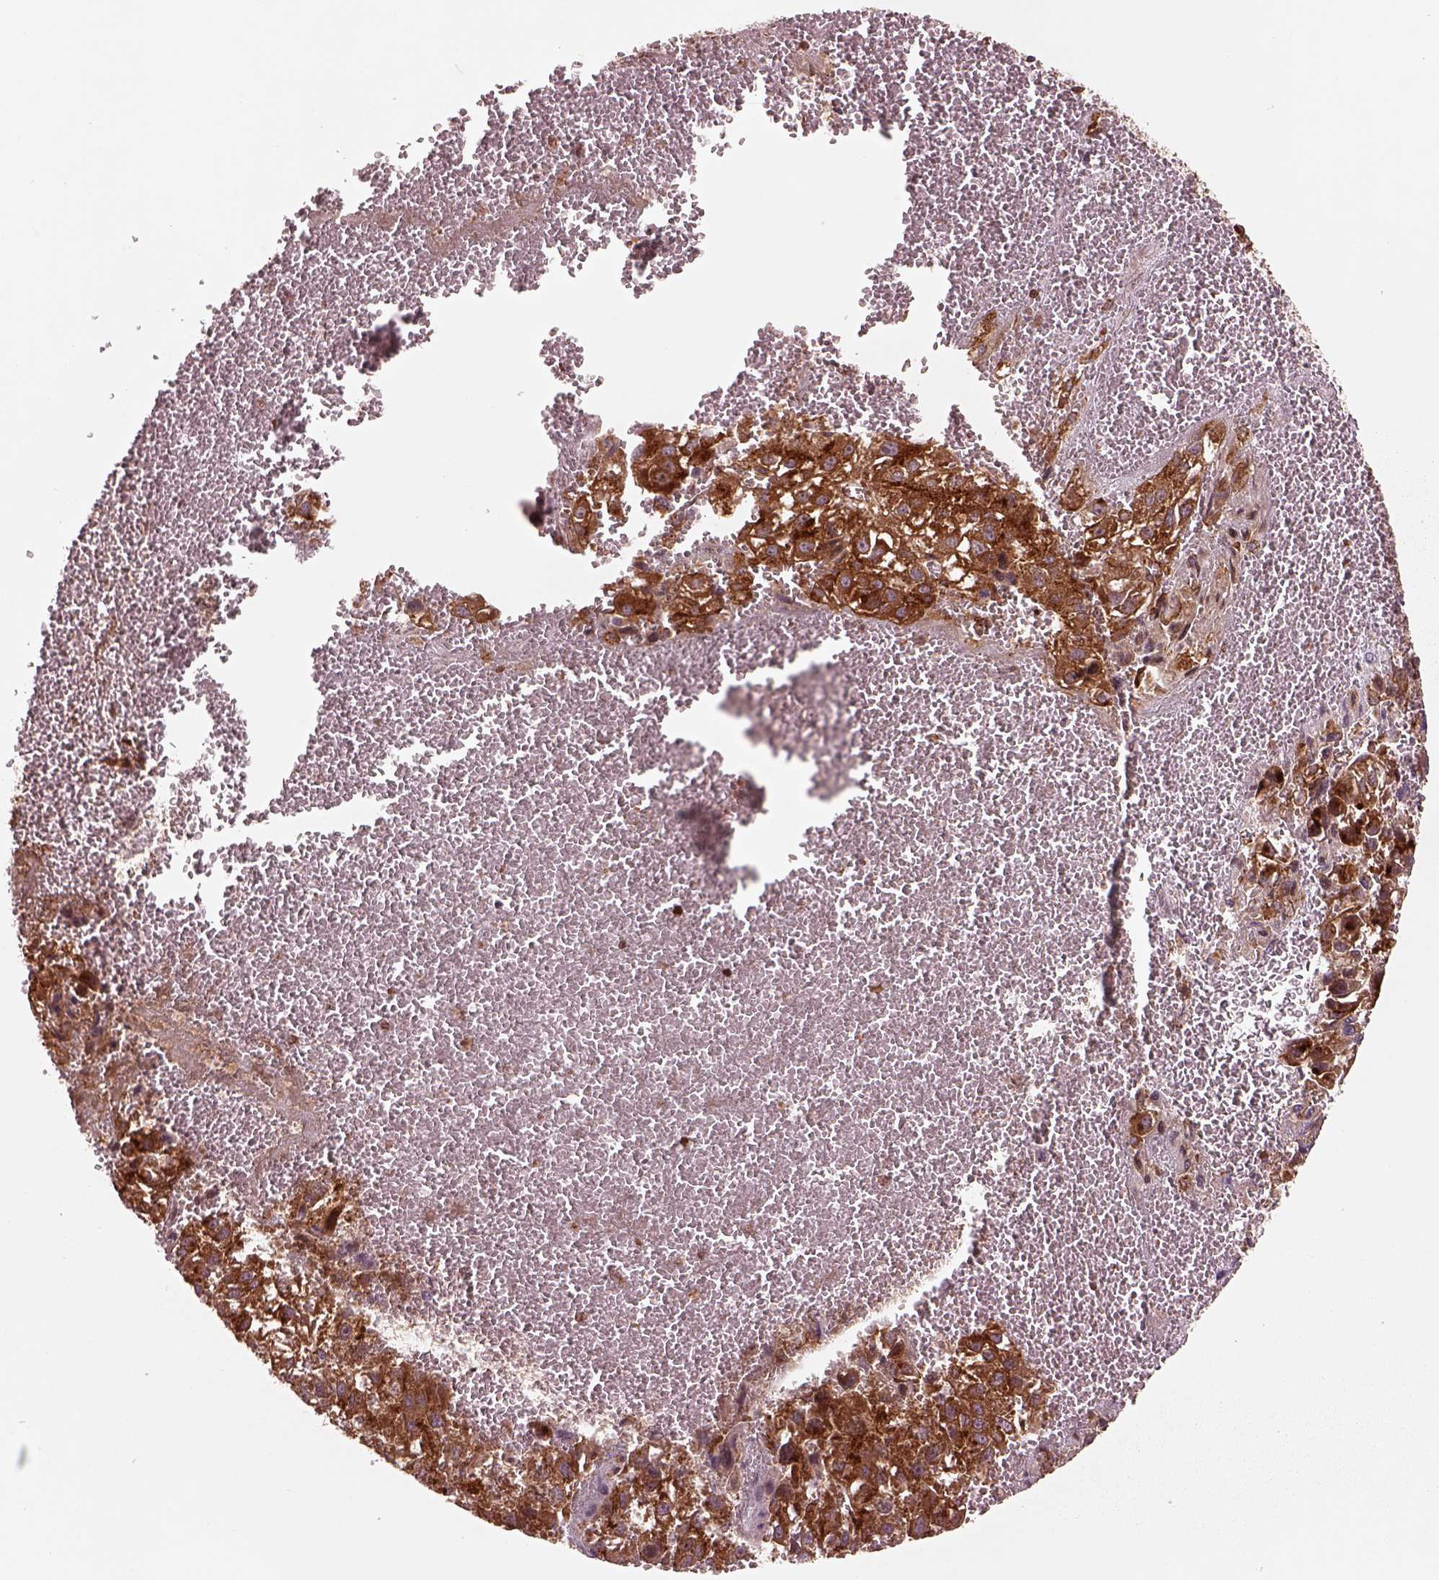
{"staining": {"intensity": "strong", "quantity": "<25%", "location": "cytoplasmic/membranous"}, "tissue": "liver cancer", "cell_type": "Tumor cells", "image_type": "cancer", "snomed": [{"axis": "morphology", "description": "Carcinoma, Hepatocellular, NOS"}, {"axis": "topography", "description": "Liver"}], "caption": "The micrograph shows immunohistochemical staining of liver hepatocellular carcinoma. There is strong cytoplasmic/membranous expression is identified in about <25% of tumor cells.", "gene": "WASHC2A", "patient": {"sex": "female", "age": 70}}